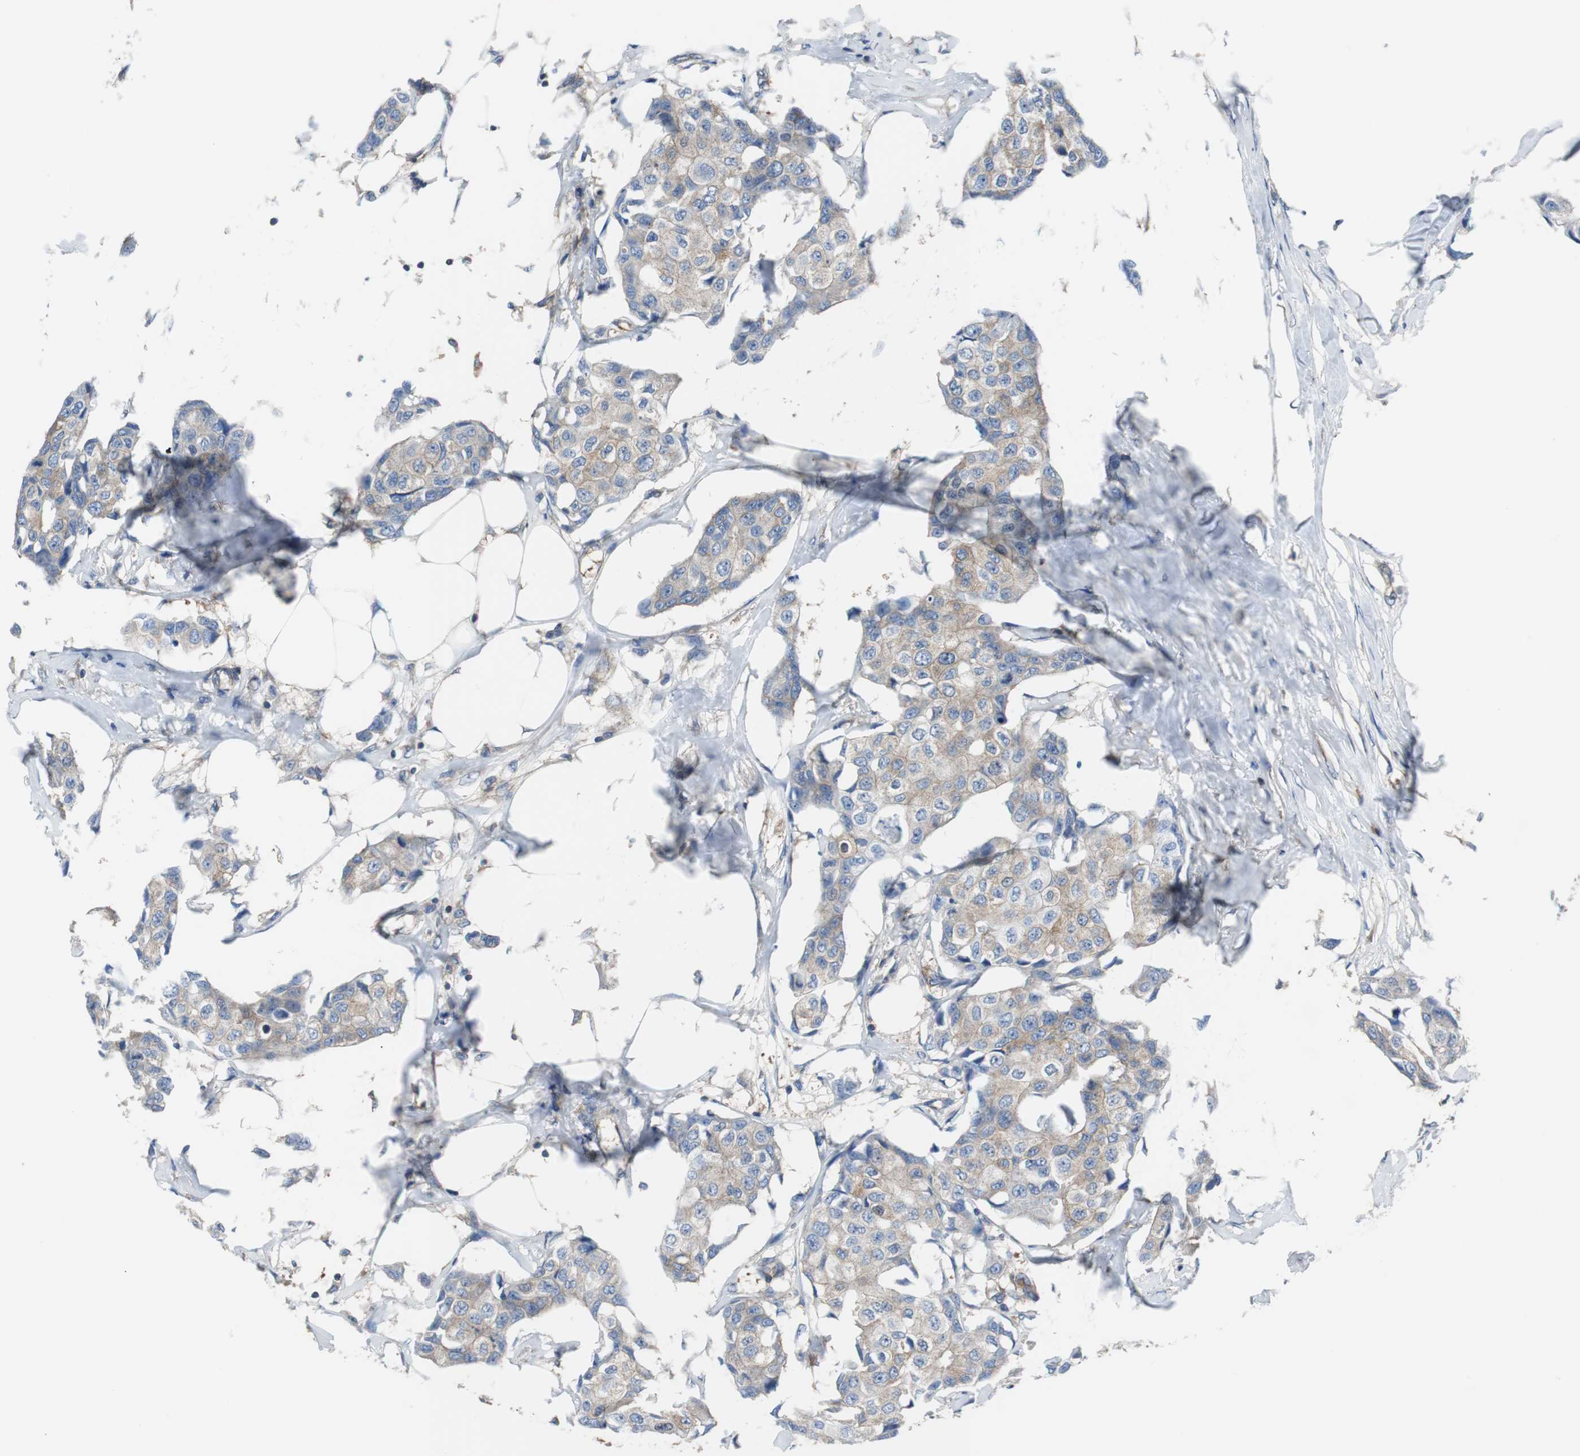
{"staining": {"intensity": "moderate", "quantity": "25%-75%", "location": "cytoplasmic/membranous"}, "tissue": "breast cancer", "cell_type": "Tumor cells", "image_type": "cancer", "snomed": [{"axis": "morphology", "description": "Duct carcinoma"}, {"axis": "topography", "description": "Breast"}], "caption": "A medium amount of moderate cytoplasmic/membranous positivity is seen in approximately 25%-75% of tumor cells in breast invasive ductal carcinoma tissue.", "gene": "BRAF", "patient": {"sex": "female", "age": 80}}